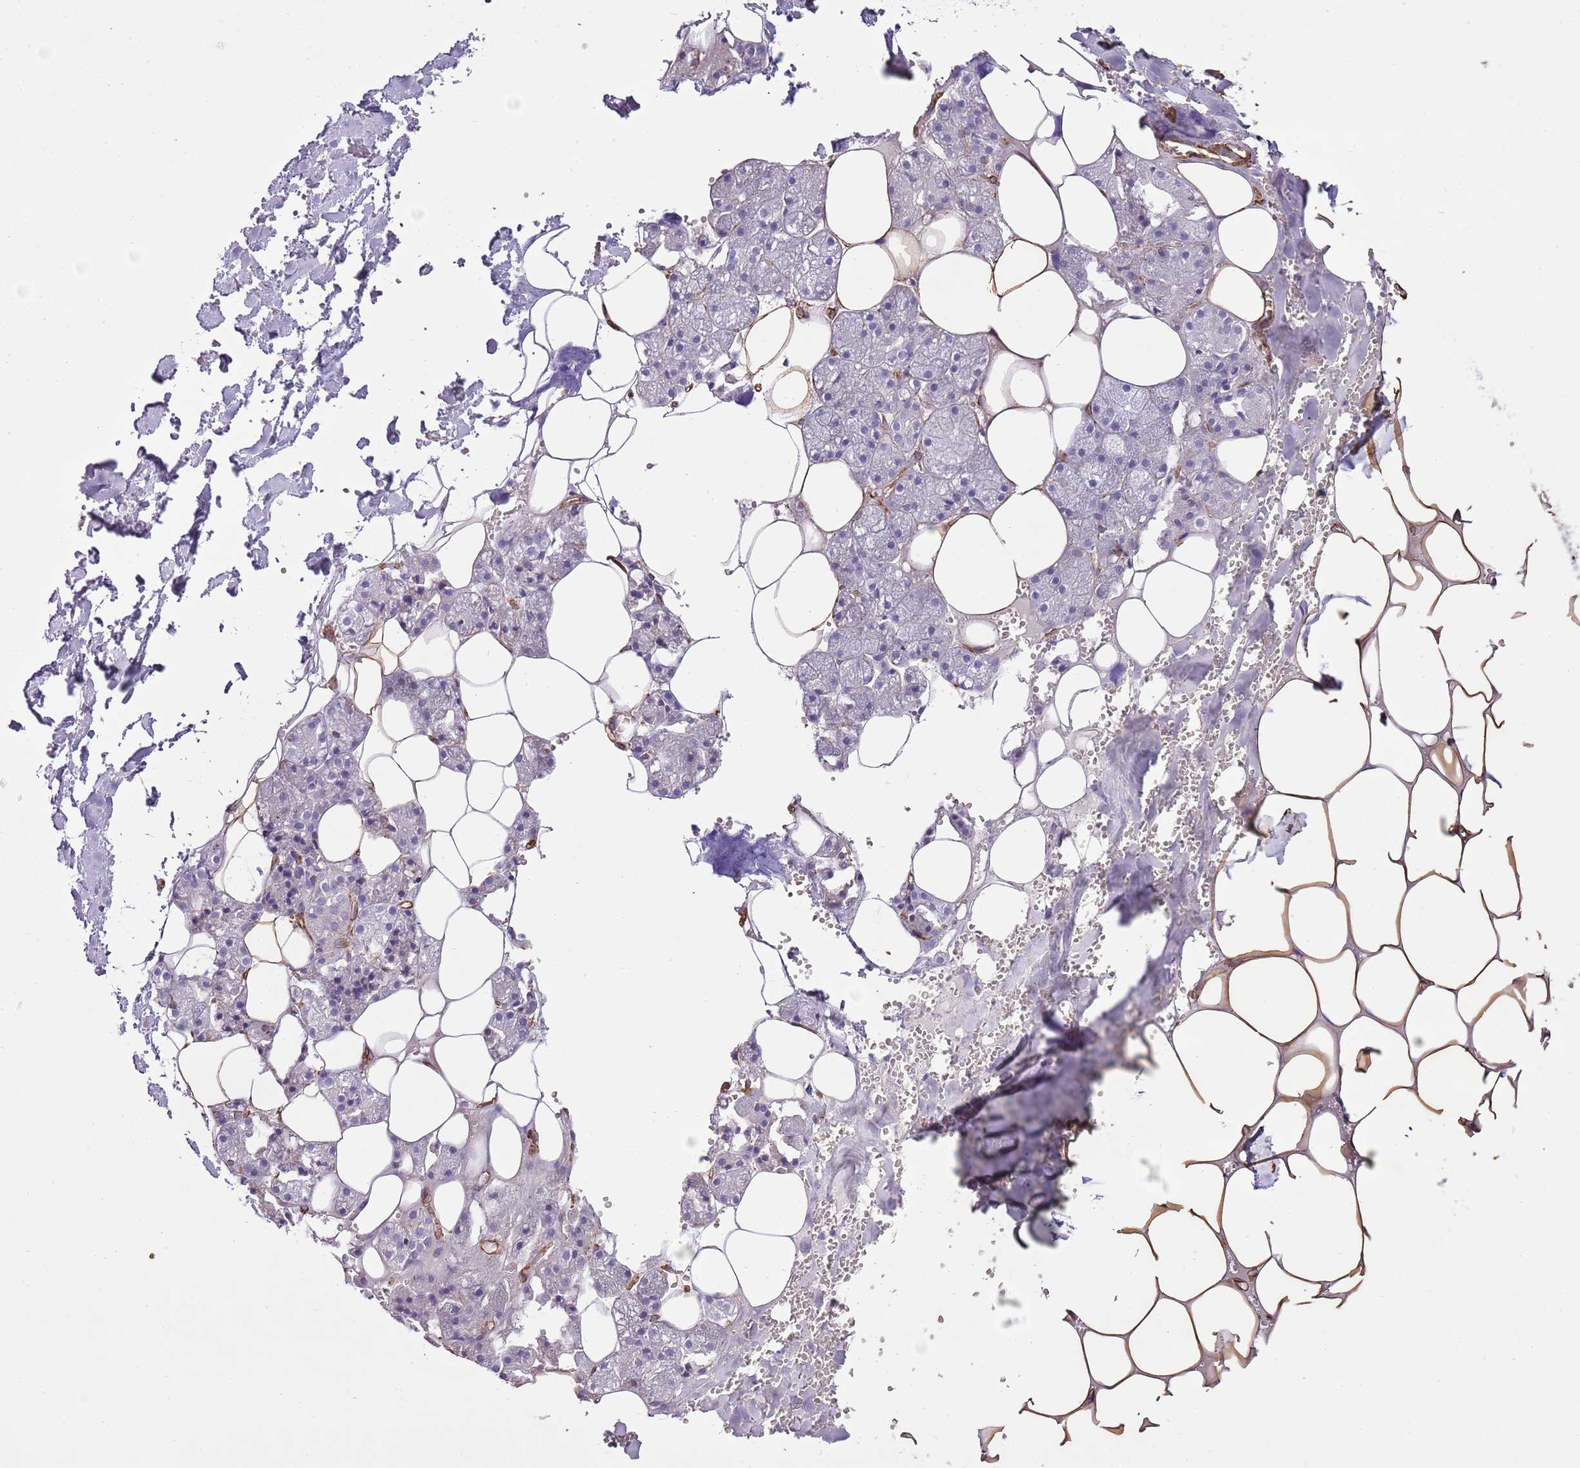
{"staining": {"intensity": "negative", "quantity": "none", "location": "none"}, "tissue": "salivary gland", "cell_type": "Glandular cells", "image_type": "normal", "snomed": [{"axis": "morphology", "description": "Normal tissue, NOS"}, {"axis": "topography", "description": "Salivary gland"}], "caption": "This is an immunohistochemistry (IHC) image of unremarkable human salivary gland. There is no expression in glandular cells.", "gene": "CTDSPL", "patient": {"sex": "male", "age": 62}}